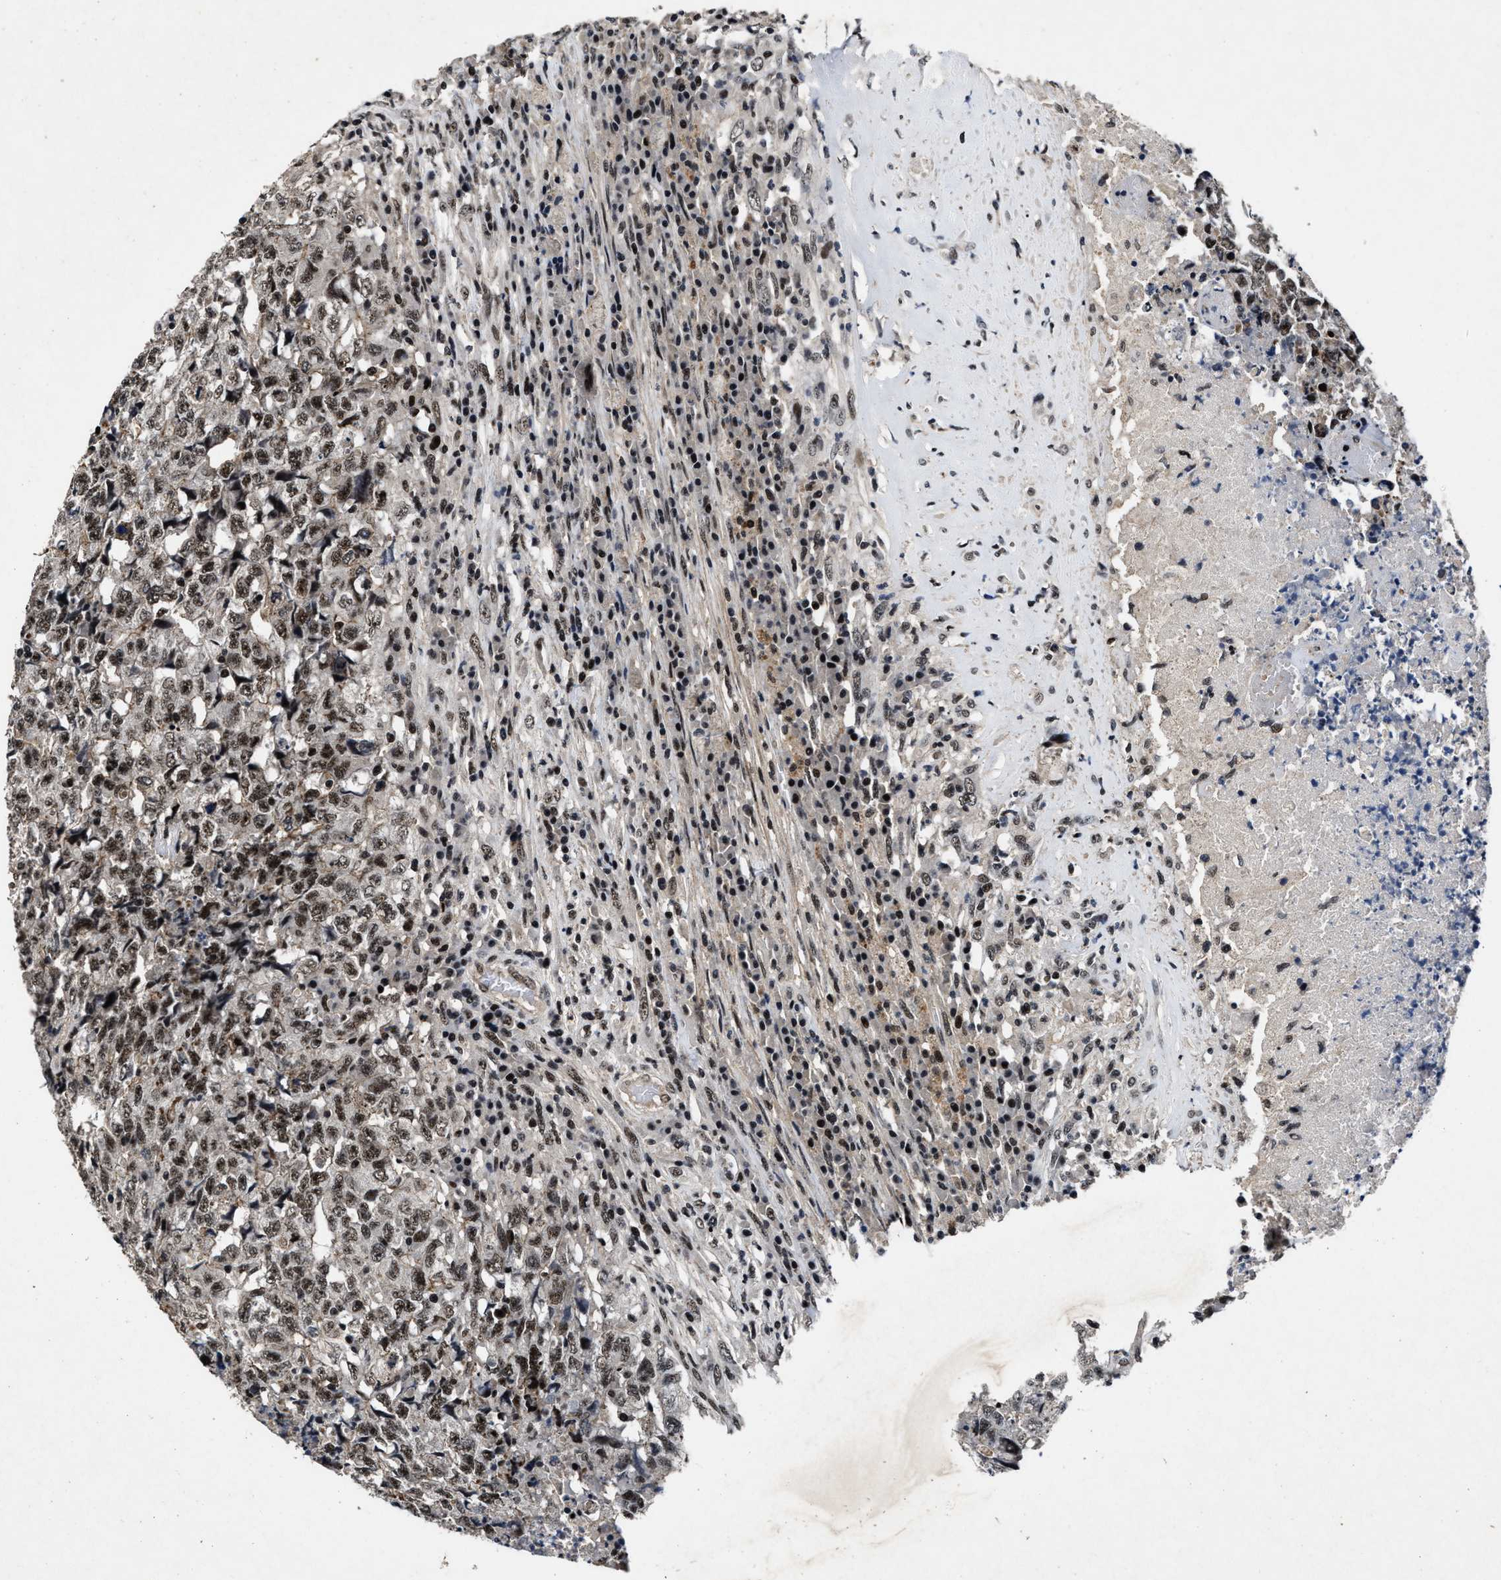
{"staining": {"intensity": "moderate", "quantity": ">75%", "location": "nuclear"}, "tissue": "testis cancer", "cell_type": "Tumor cells", "image_type": "cancer", "snomed": [{"axis": "morphology", "description": "Necrosis, NOS"}, {"axis": "morphology", "description": "Carcinoma, Embryonal, NOS"}, {"axis": "topography", "description": "Testis"}], "caption": "A micrograph of testis cancer (embryonal carcinoma) stained for a protein displays moderate nuclear brown staining in tumor cells.", "gene": "ZNF233", "patient": {"sex": "male", "age": 19}}